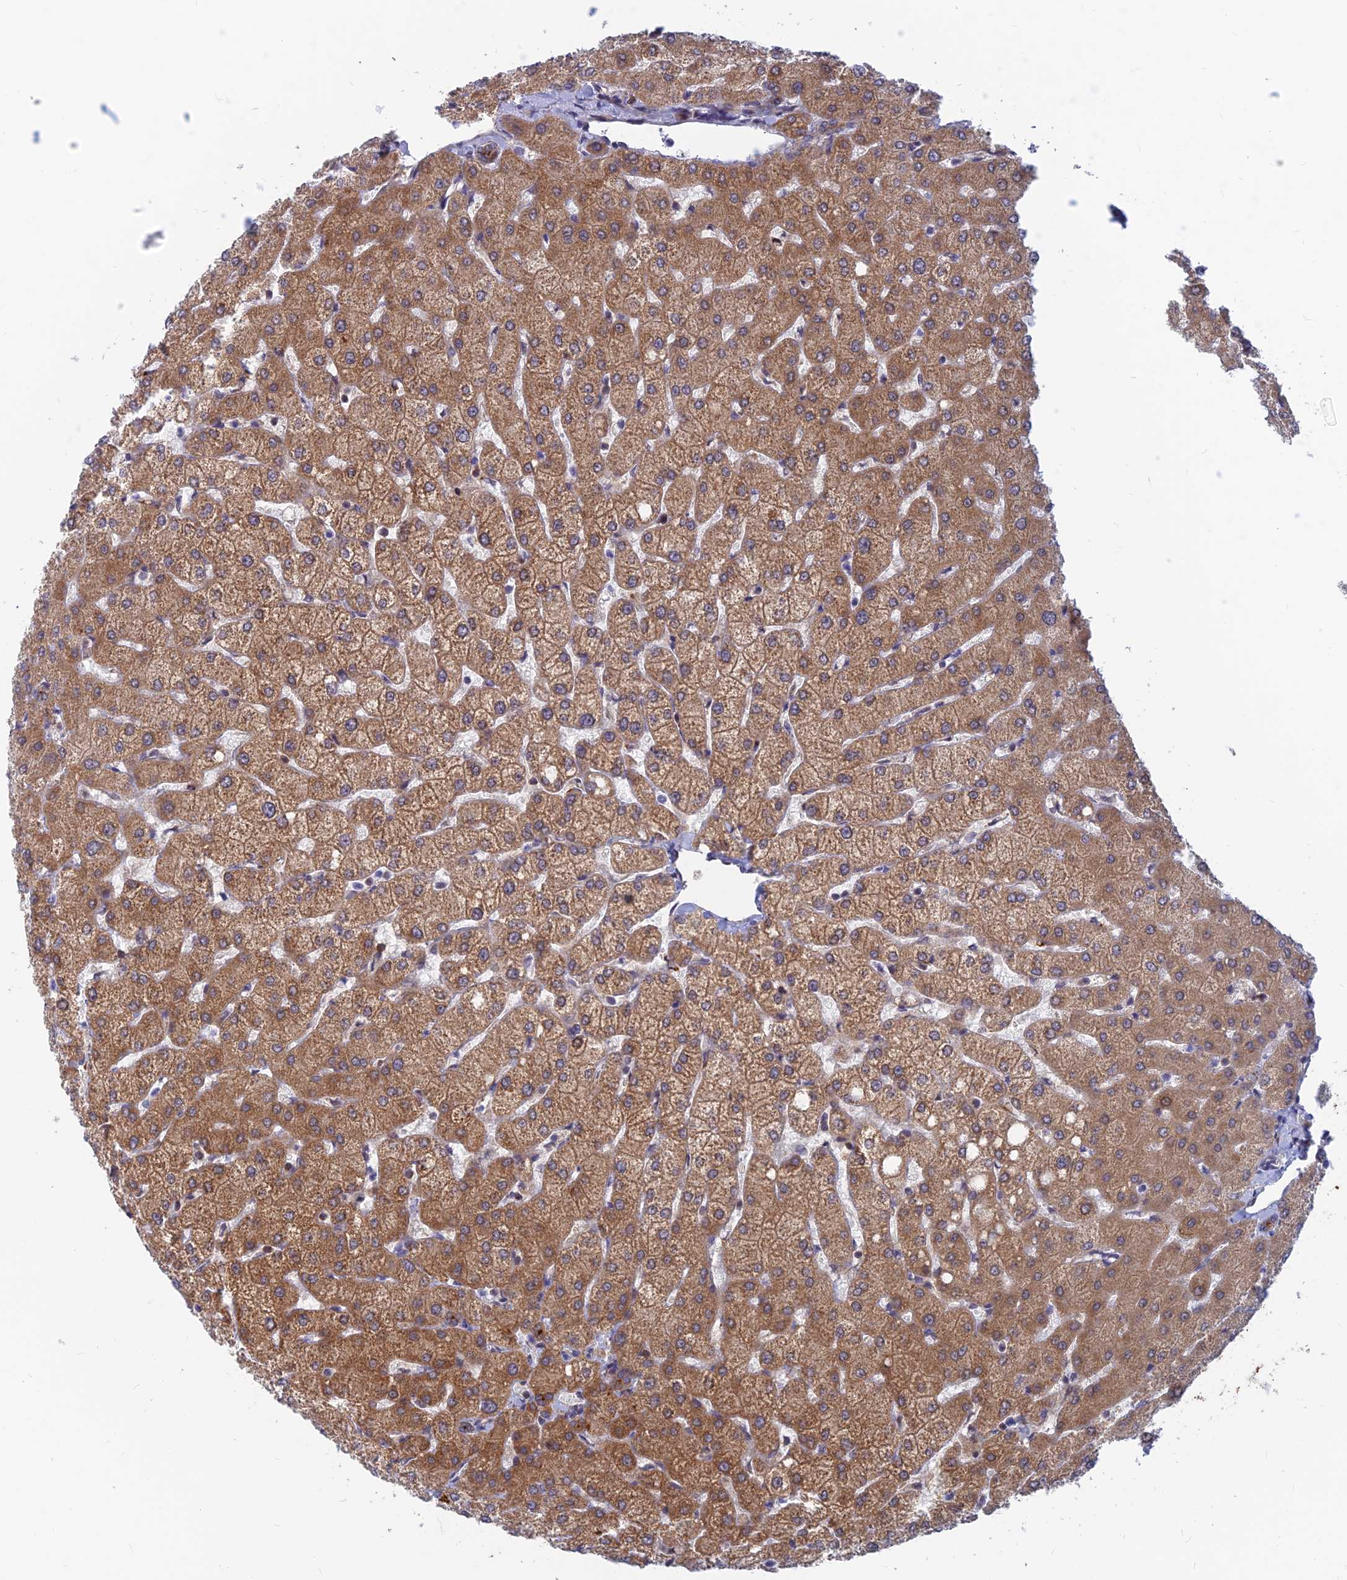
{"staining": {"intensity": "moderate", "quantity": ">75%", "location": "cytoplasmic/membranous"}, "tissue": "liver", "cell_type": "Cholangiocytes", "image_type": "normal", "snomed": [{"axis": "morphology", "description": "Normal tissue, NOS"}, {"axis": "topography", "description": "Liver"}], "caption": "Protein staining by immunohistochemistry (IHC) exhibits moderate cytoplasmic/membranous positivity in about >75% of cholangiocytes in unremarkable liver. The protein of interest is stained brown, and the nuclei are stained in blue (DAB (3,3'-diaminobenzidine) IHC with brightfield microscopy, high magnification).", "gene": "DNAJC16", "patient": {"sex": "female", "age": 54}}